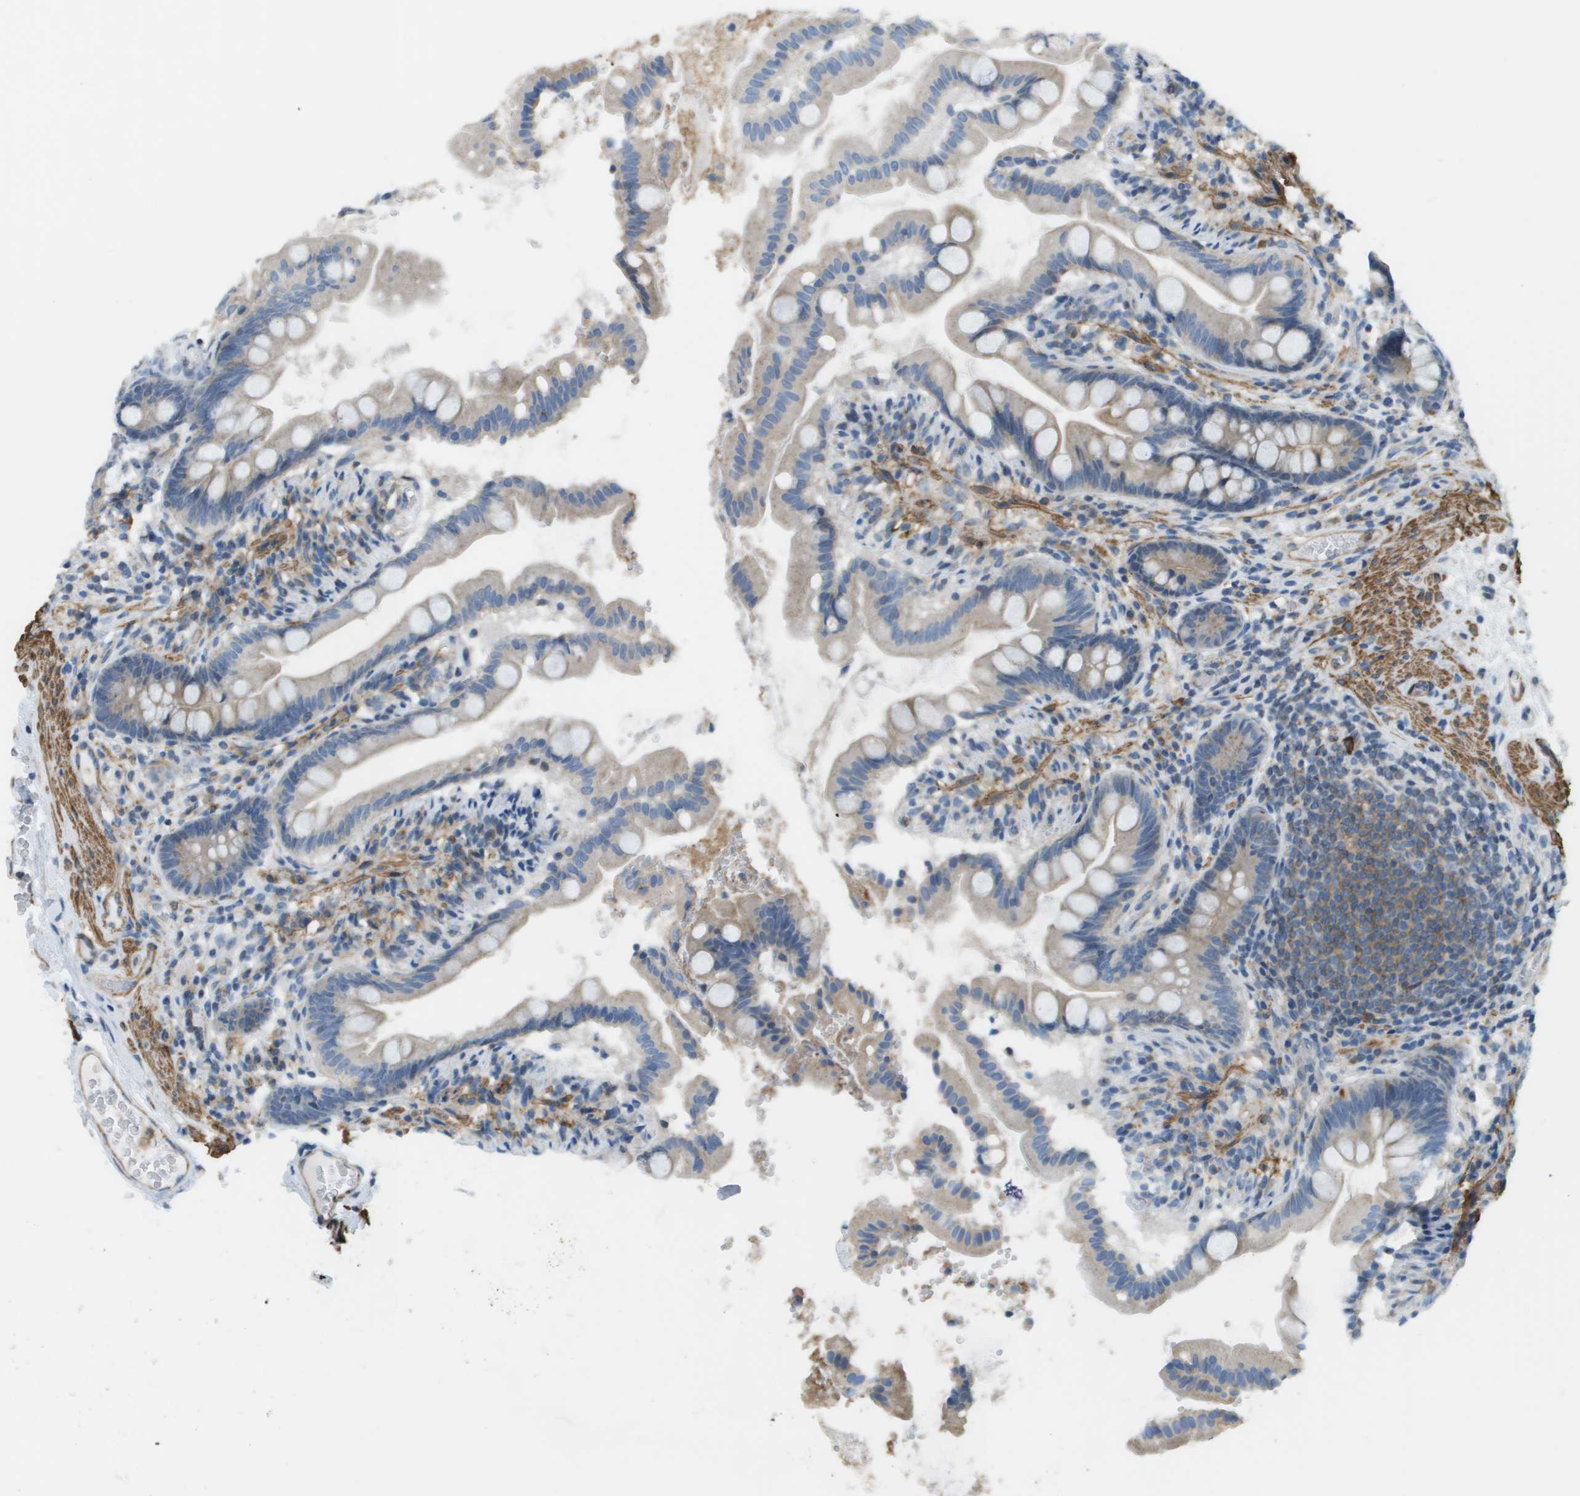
{"staining": {"intensity": "weak", "quantity": "25%-75%", "location": "cytoplasmic/membranous"}, "tissue": "small intestine", "cell_type": "Glandular cells", "image_type": "normal", "snomed": [{"axis": "morphology", "description": "Normal tissue, NOS"}, {"axis": "topography", "description": "Small intestine"}], "caption": "Immunohistochemistry (IHC) (DAB) staining of unremarkable small intestine exhibits weak cytoplasmic/membranous protein expression in approximately 25%-75% of glandular cells.", "gene": "MYH11", "patient": {"sex": "female", "age": 56}}